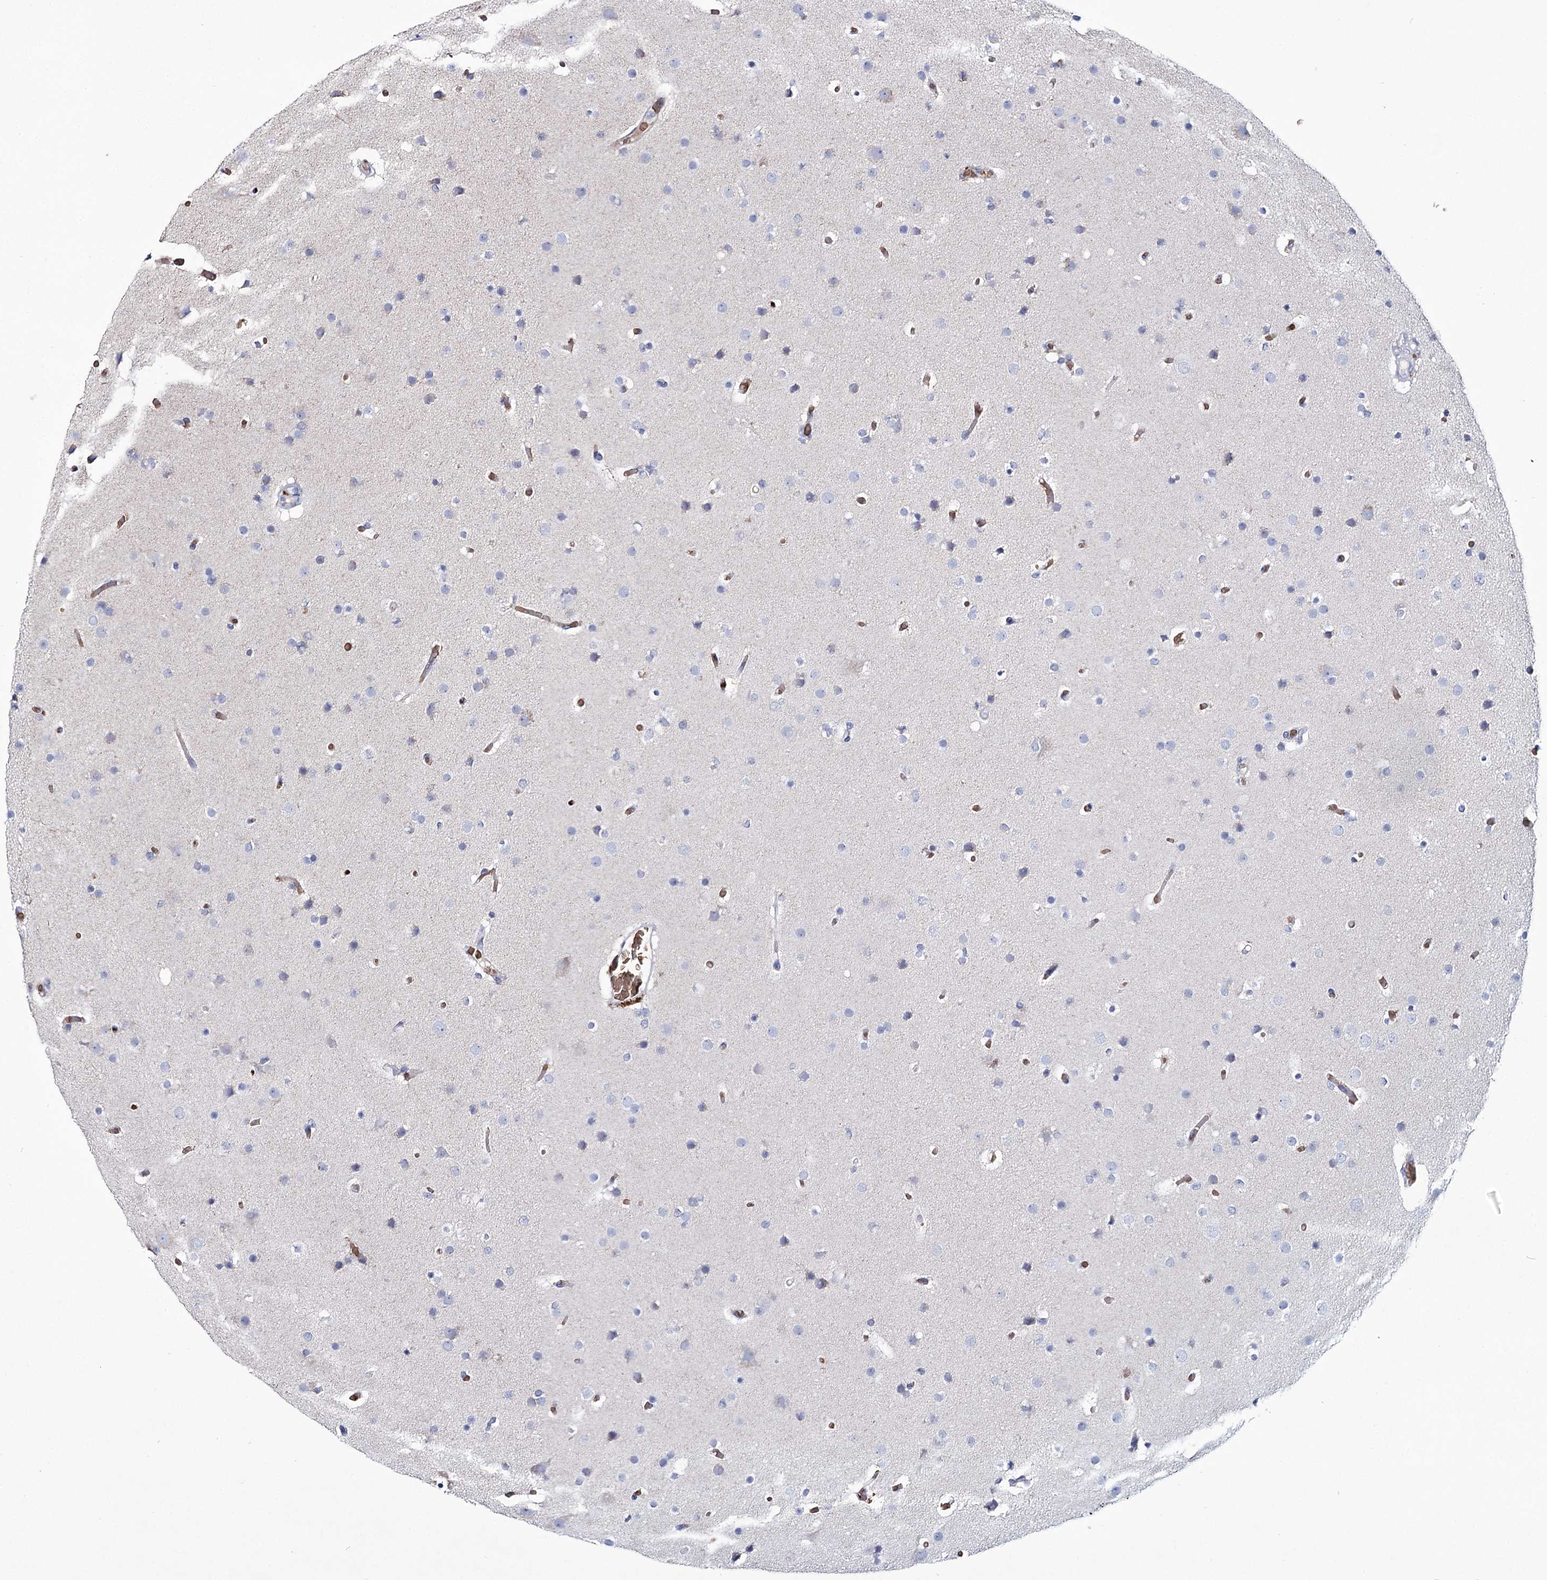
{"staining": {"intensity": "negative", "quantity": "none", "location": "none"}, "tissue": "glioma", "cell_type": "Tumor cells", "image_type": "cancer", "snomed": [{"axis": "morphology", "description": "Glioma, malignant, High grade"}, {"axis": "topography", "description": "Cerebral cortex"}], "caption": "Malignant glioma (high-grade) was stained to show a protein in brown. There is no significant expression in tumor cells. (DAB immunohistochemistry with hematoxylin counter stain).", "gene": "GBF1", "patient": {"sex": "female", "age": 36}}